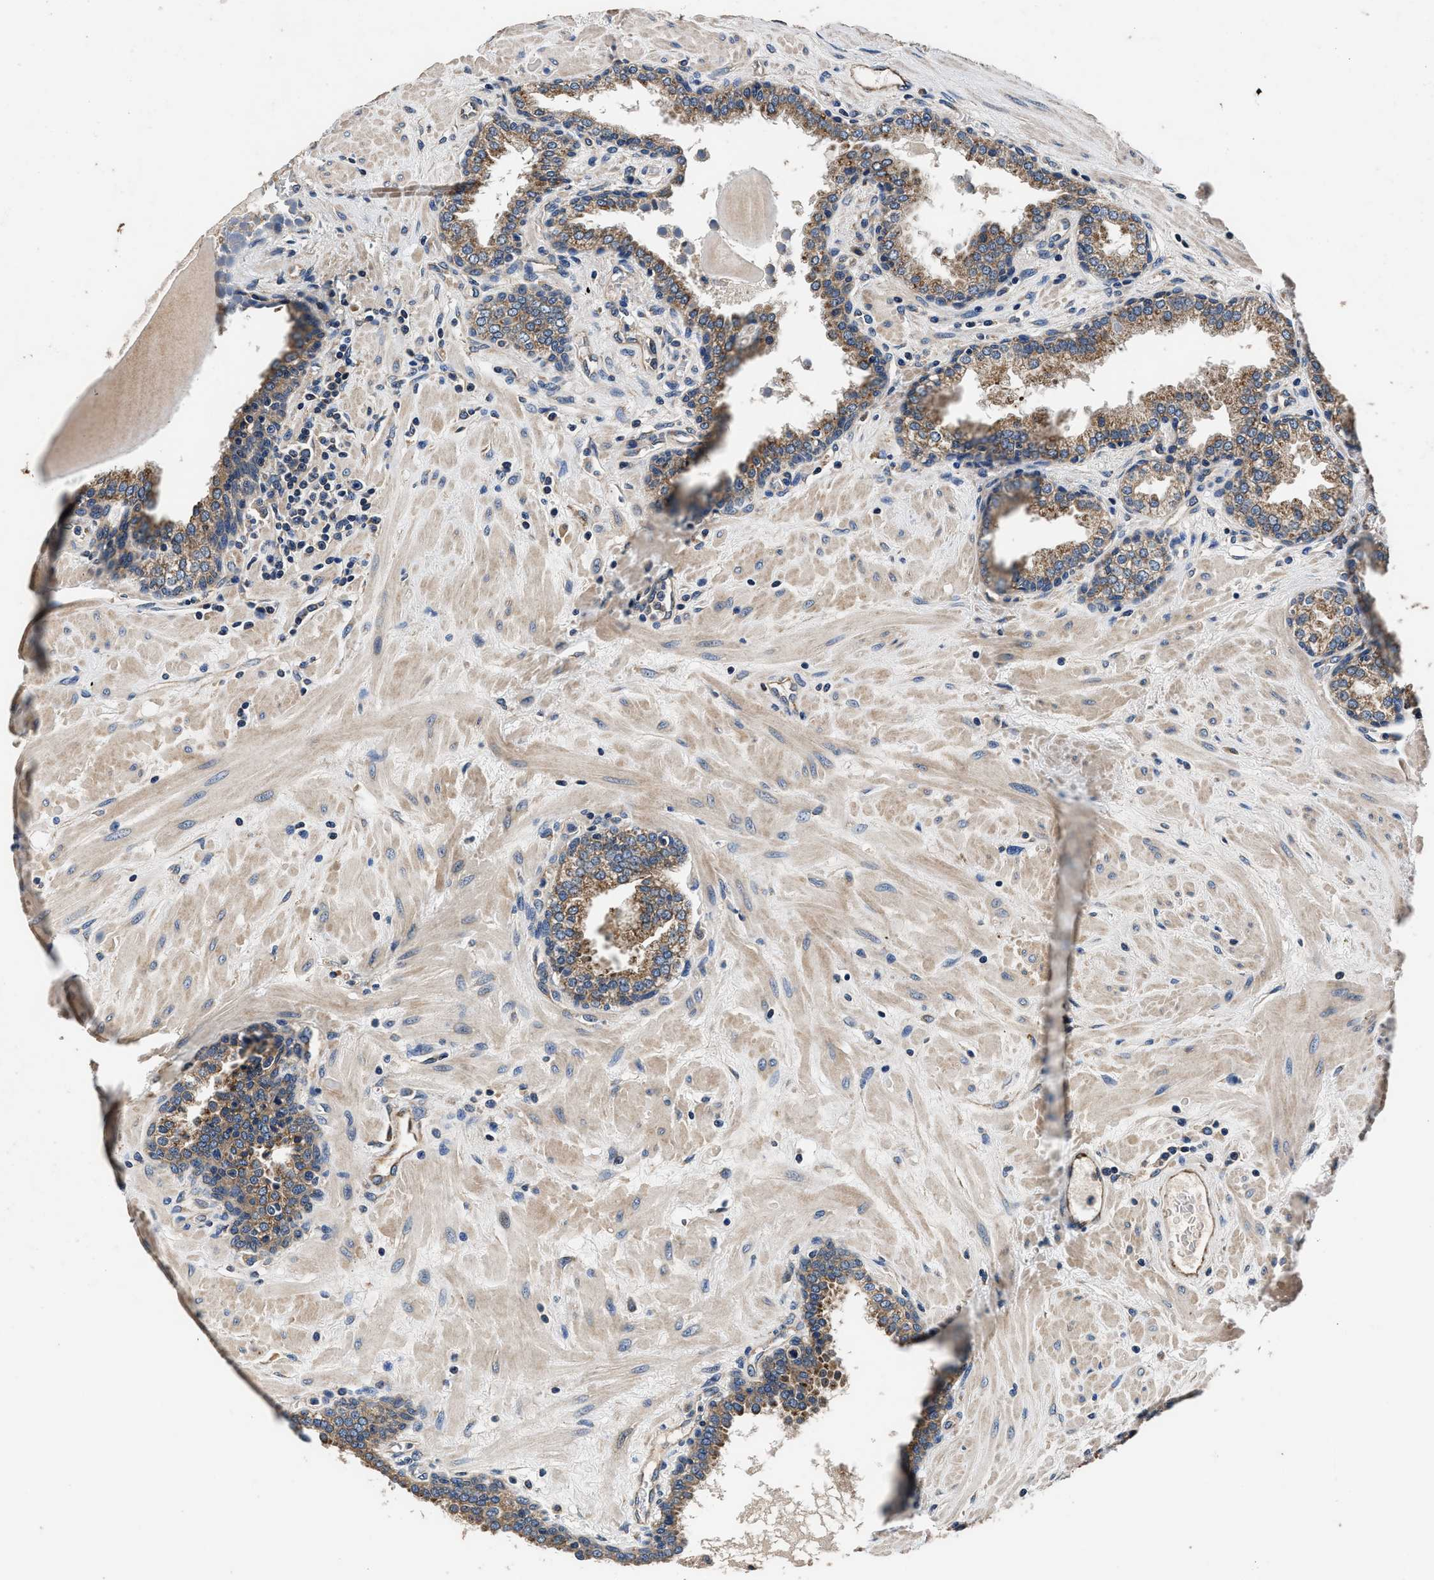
{"staining": {"intensity": "moderate", "quantity": ">75%", "location": "cytoplasmic/membranous"}, "tissue": "prostate", "cell_type": "Glandular cells", "image_type": "normal", "snomed": [{"axis": "morphology", "description": "Normal tissue, NOS"}, {"axis": "topography", "description": "Prostate"}], "caption": "Human prostate stained with a brown dye reveals moderate cytoplasmic/membranous positive staining in approximately >75% of glandular cells.", "gene": "DHRS7B", "patient": {"sex": "male", "age": 51}}